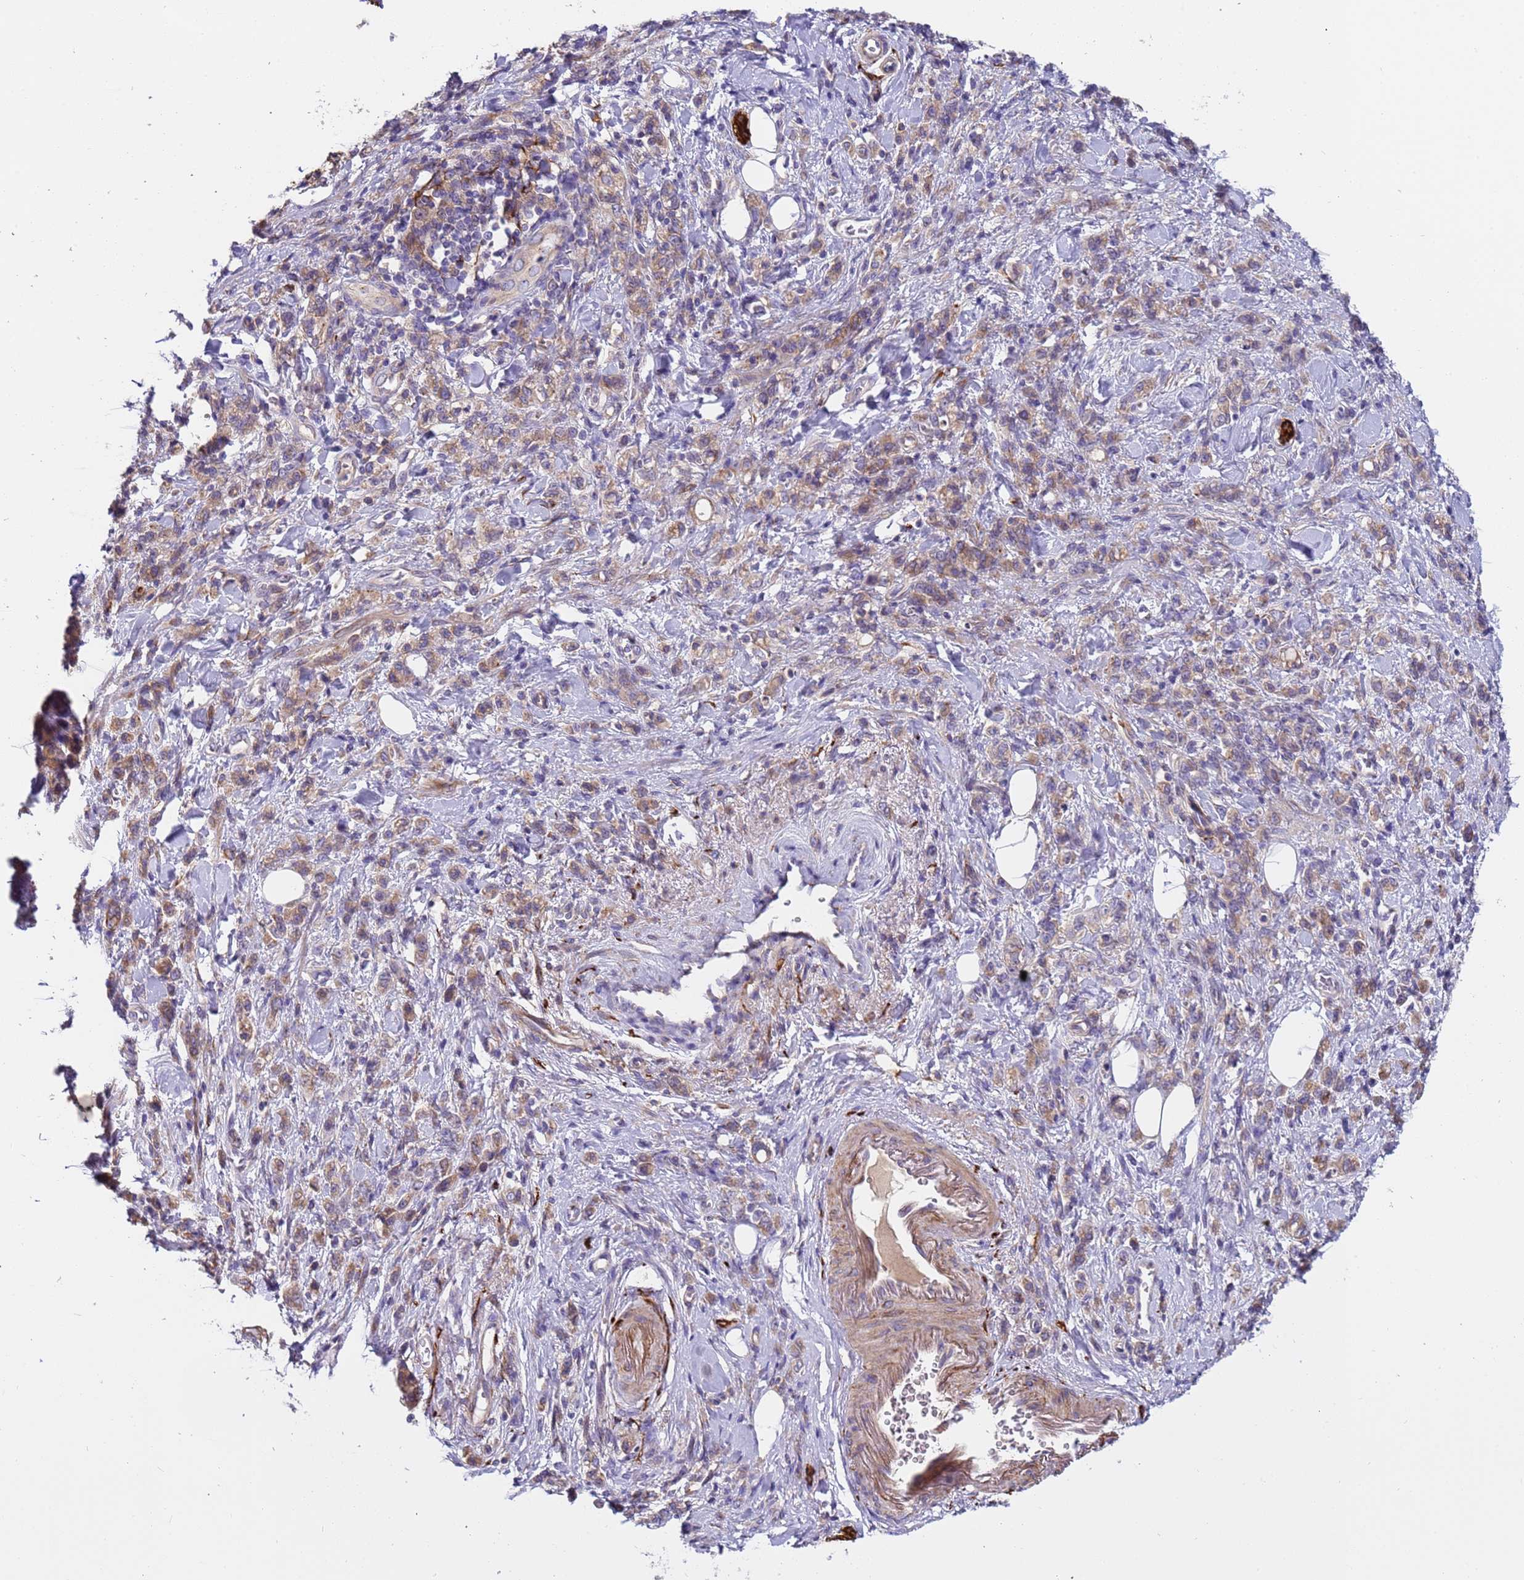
{"staining": {"intensity": "moderate", "quantity": "25%-75%", "location": "cytoplasmic/membranous"}, "tissue": "stomach cancer", "cell_type": "Tumor cells", "image_type": "cancer", "snomed": [{"axis": "morphology", "description": "Adenocarcinoma, NOS"}, {"axis": "topography", "description": "Stomach"}], "caption": "Protein analysis of stomach cancer tissue displays moderate cytoplasmic/membranous expression in about 25%-75% of tumor cells. Using DAB (brown) and hematoxylin (blue) stains, captured at high magnification using brightfield microscopy.", "gene": "PAQR7", "patient": {"sex": "male", "age": 77}}